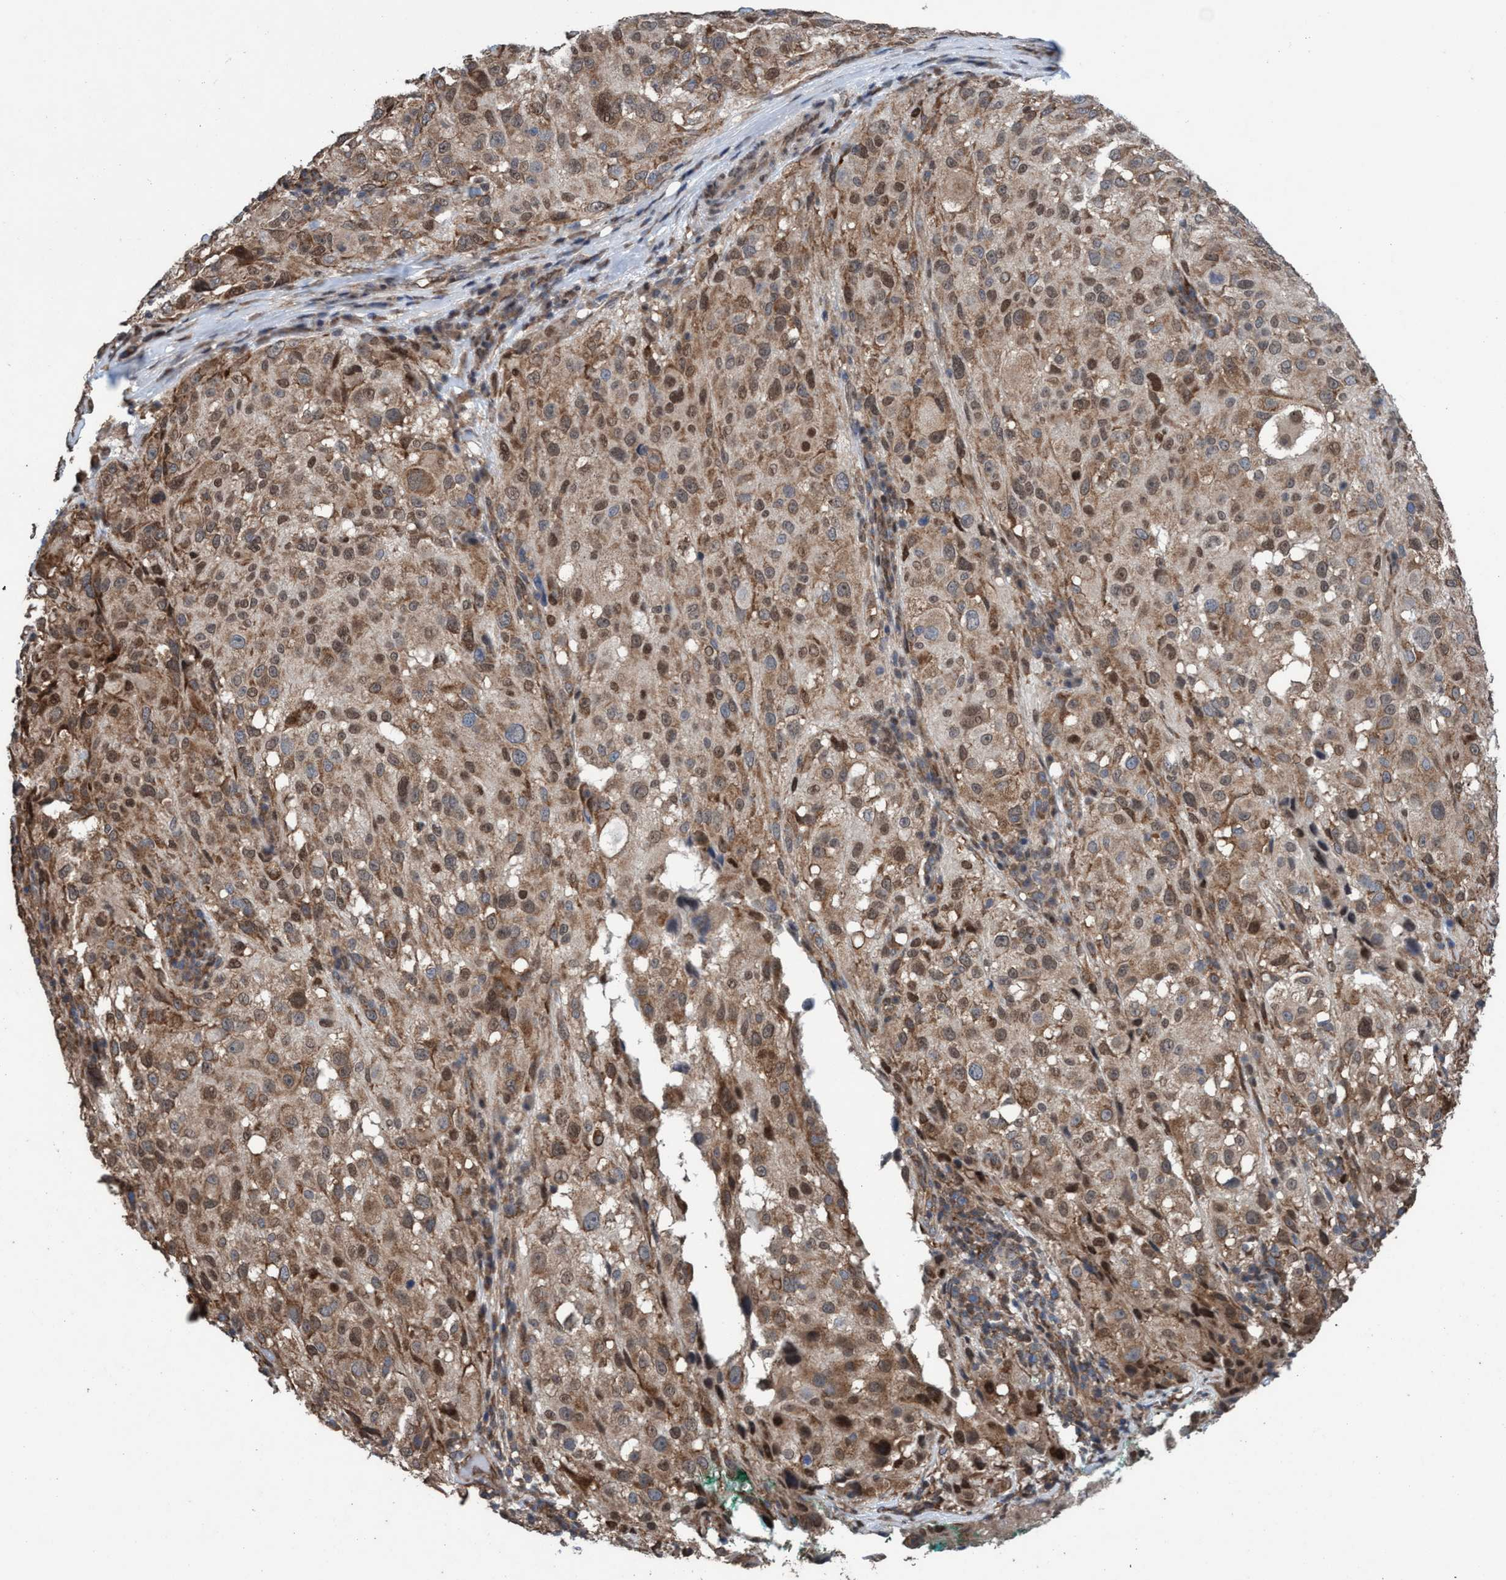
{"staining": {"intensity": "weak", "quantity": ">75%", "location": "cytoplasmic/membranous,nuclear"}, "tissue": "melanoma", "cell_type": "Tumor cells", "image_type": "cancer", "snomed": [{"axis": "morphology", "description": "Necrosis, NOS"}, {"axis": "morphology", "description": "Malignant melanoma, NOS"}, {"axis": "topography", "description": "Skin"}], "caption": "DAB (3,3'-diaminobenzidine) immunohistochemical staining of human melanoma shows weak cytoplasmic/membranous and nuclear protein positivity in about >75% of tumor cells.", "gene": "METAP2", "patient": {"sex": "female", "age": 87}}